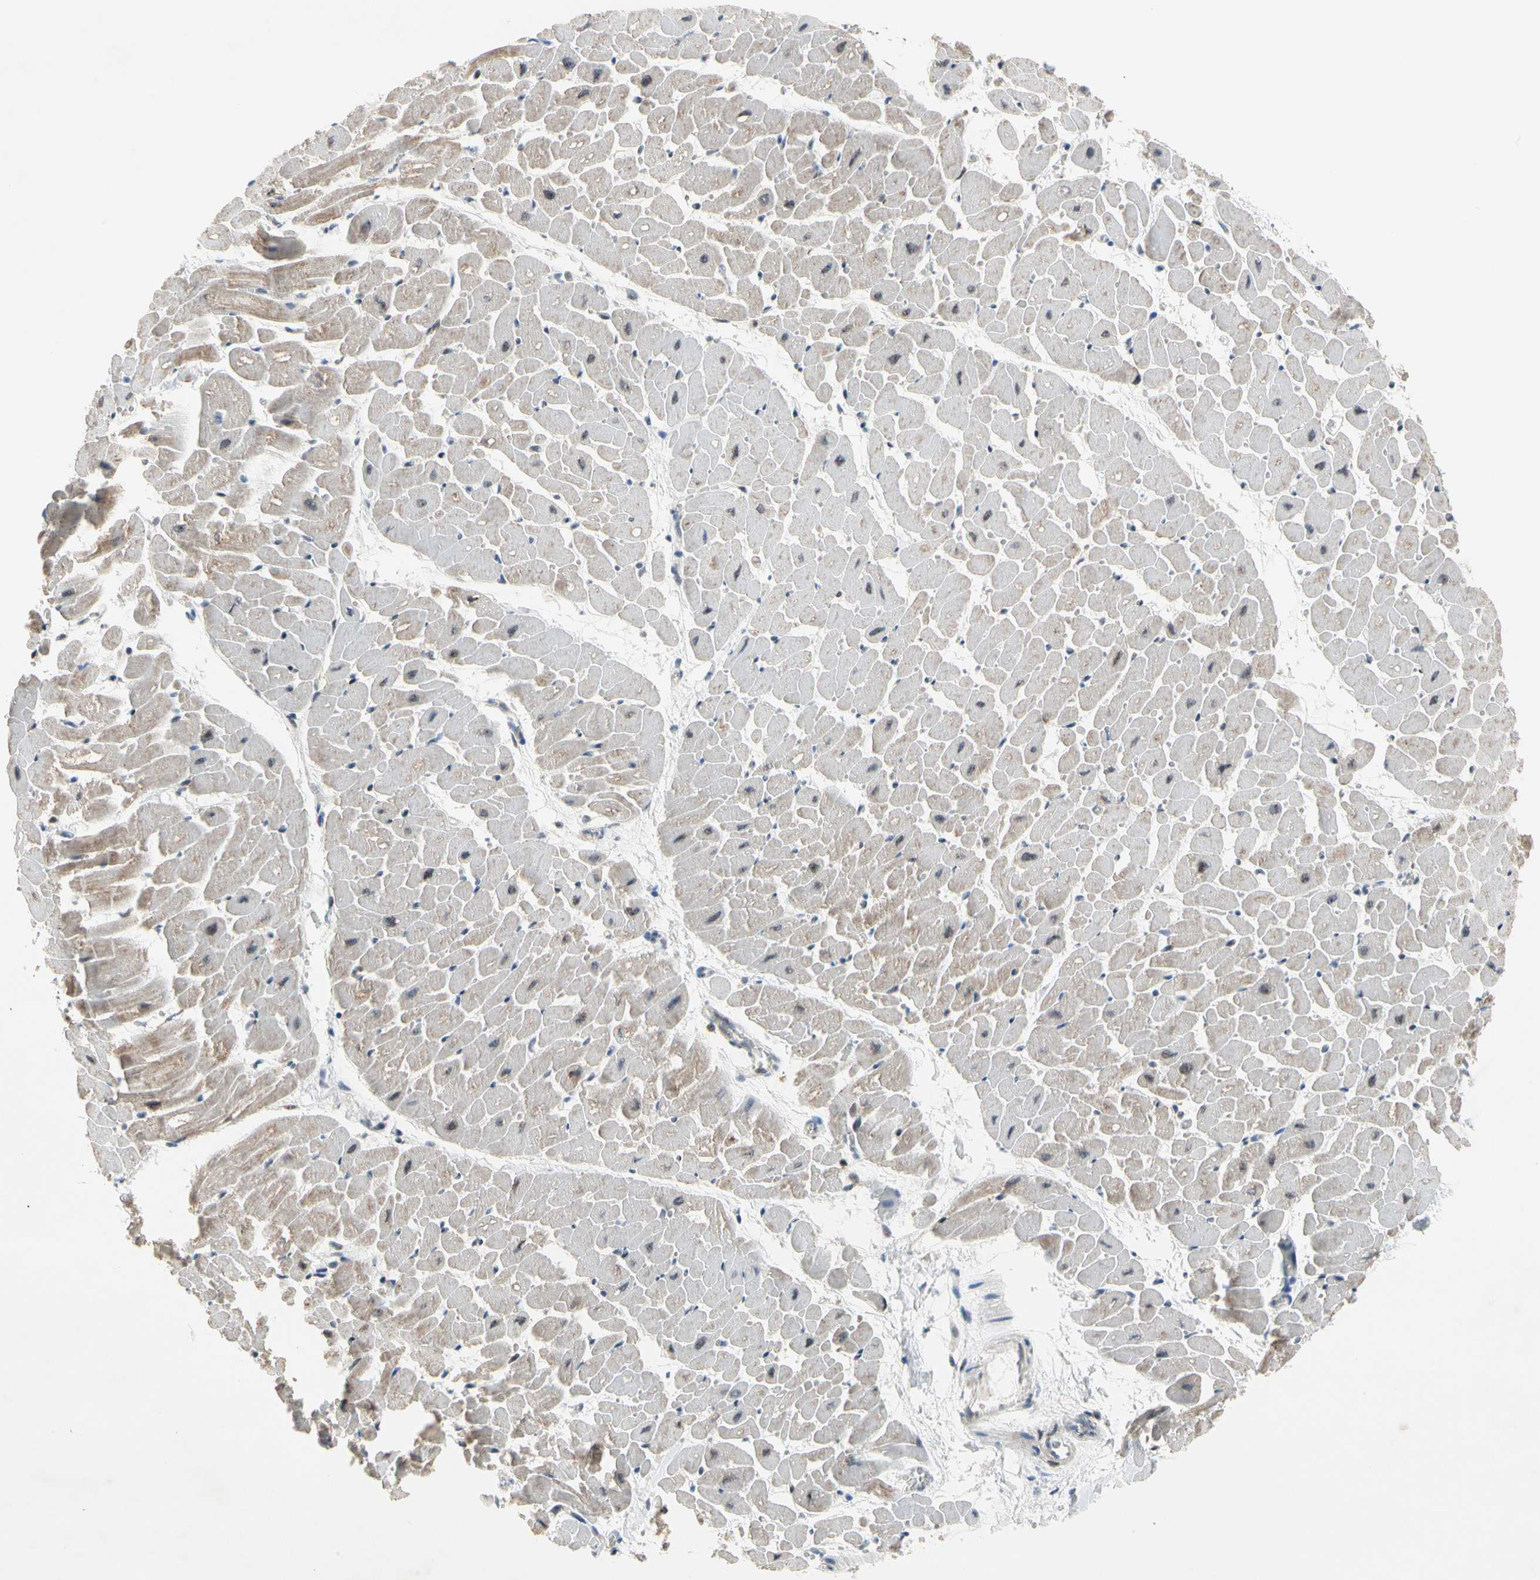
{"staining": {"intensity": "moderate", "quantity": "25%-75%", "location": "cytoplasmic/membranous"}, "tissue": "heart muscle", "cell_type": "Cardiomyocytes", "image_type": "normal", "snomed": [{"axis": "morphology", "description": "Normal tissue, NOS"}, {"axis": "topography", "description": "Heart"}], "caption": "Moderate cytoplasmic/membranous protein staining is appreciated in approximately 25%-75% of cardiomyocytes in heart muscle. (DAB IHC, brown staining for protein, blue staining for nuclei).", "gene": "MARK1", "patient": {"sex": "male", "age": 45}}